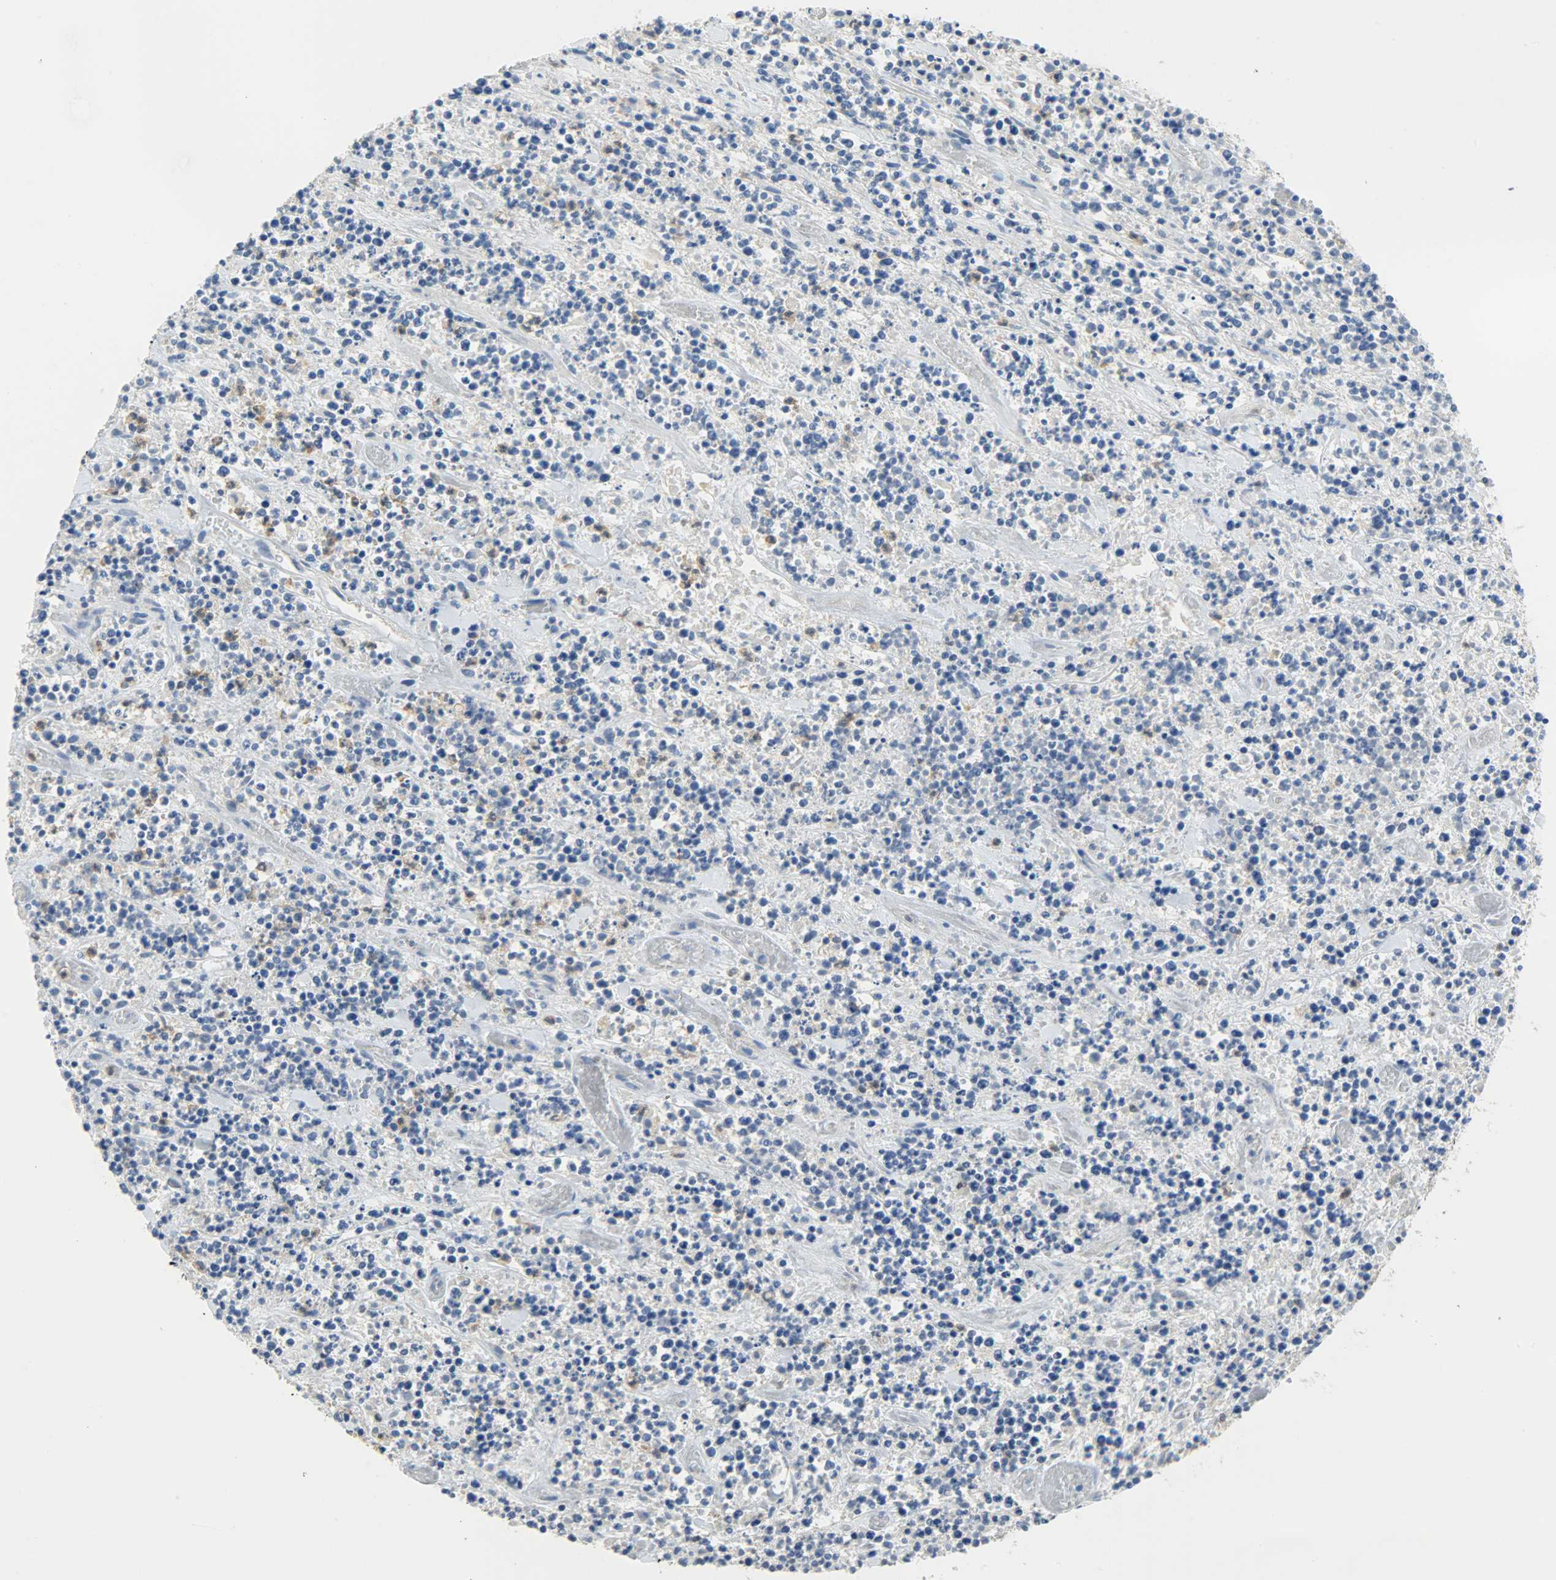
{"staining": {"intensity": "negative", "quantity": "none", "location": "none"}, "tissue": "lymphoma", "cell_type": "Tumor cells", "image_type": "cancer", "snomed": [{"axis": "morphology", "description": "Malignant lymphoma, non-Hodgkin's type, High grade"}, {"axis": "topography", "description": "Soft tissue"}], "caption": "This image is of lymphoma stained with IHC to label a protein in brown with the nuclei are counter-stained blue. There is no positivity in tumor cells.", "gene": "FKBP1A", "patient": {"sex": "male", "age": 18}}